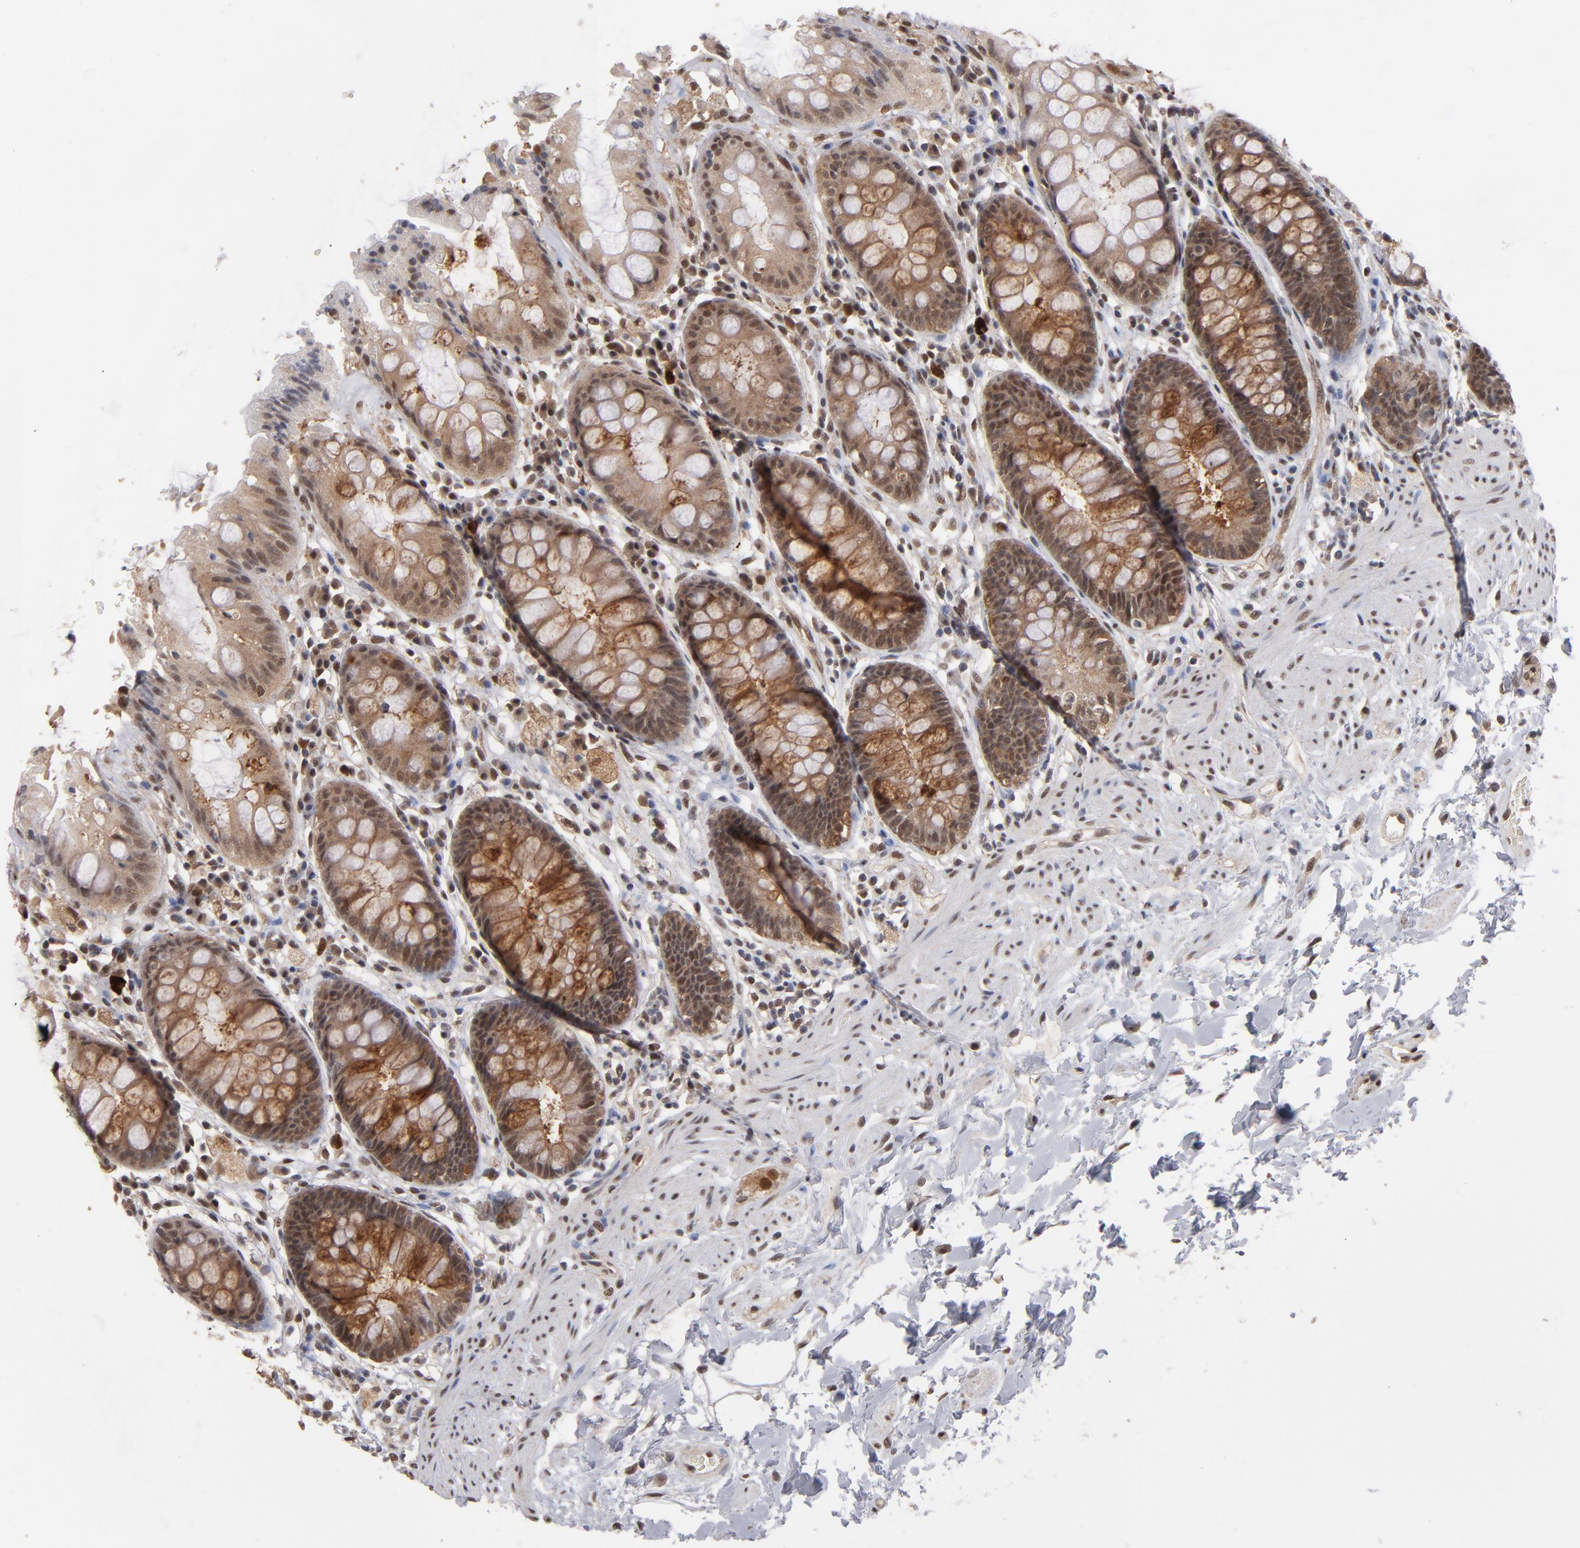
{"staining": {"intensity": "moderate", "quantity": ">75%", "location": "cytoplasmic/membranous,nuclear"}, "tissue": "rectum", "cell_type": "Glandular cells", "image_type": "normal", "snomed": [{"axis": "morphology", "description": "Normal tissue, NOS"}, {"axis": "topography", "description": "Rectum"}], "caption": "Immunohistochemical staining of benign rectum displays medium levels of moderate cytoplasmic/membranous,nuclear positivity in approximately >75% of glandular cells. (DAB IHC with brightfield microscopy, high magnification).", "gene": "HUWE1", "patient": {"sex": "female", "age": 46}}